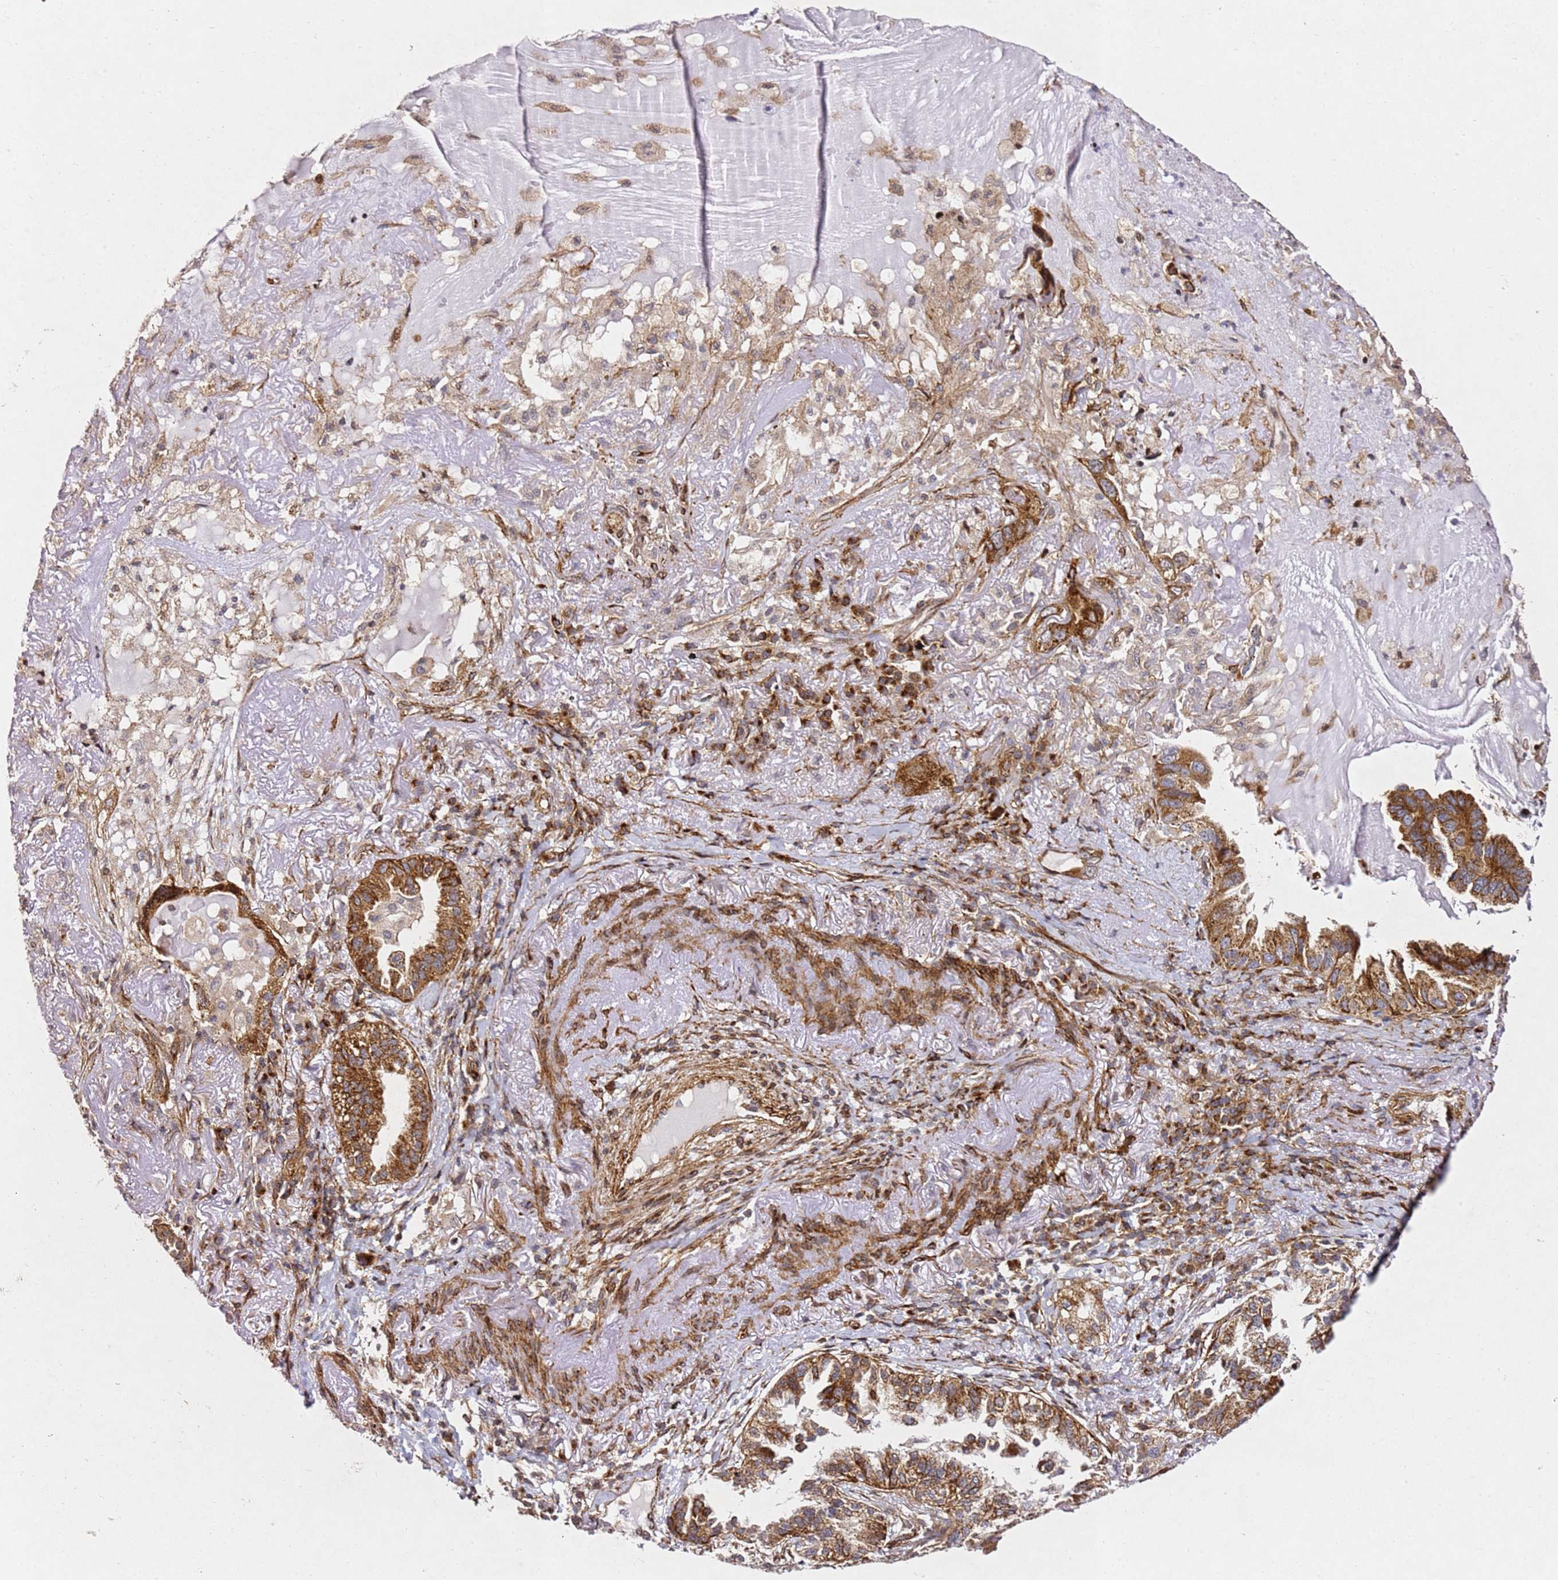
{"staining": {"intensity": "moderate", "quantity": ">75%", "location": "cytoplasmic/membranous"}, "tissue": "lung cancer", "cell_type": "Tumor cells", "image_type": "cancer", "snomed": [{"axis": "morphology", "description": "Adenocarcinoma, NOS"}, {"axis": "topography", "description": "Lung"}], "caption": "A medium amount of moderate cytoplasmic/membranous positivity is present in approximately >75% of tumor cells in lung cancer tissue. (brown staining indicates protein expression, while blue staining denotes nuclei).", "gene": "ZNF296", "patient": {"sex": "female", "age": 69}}